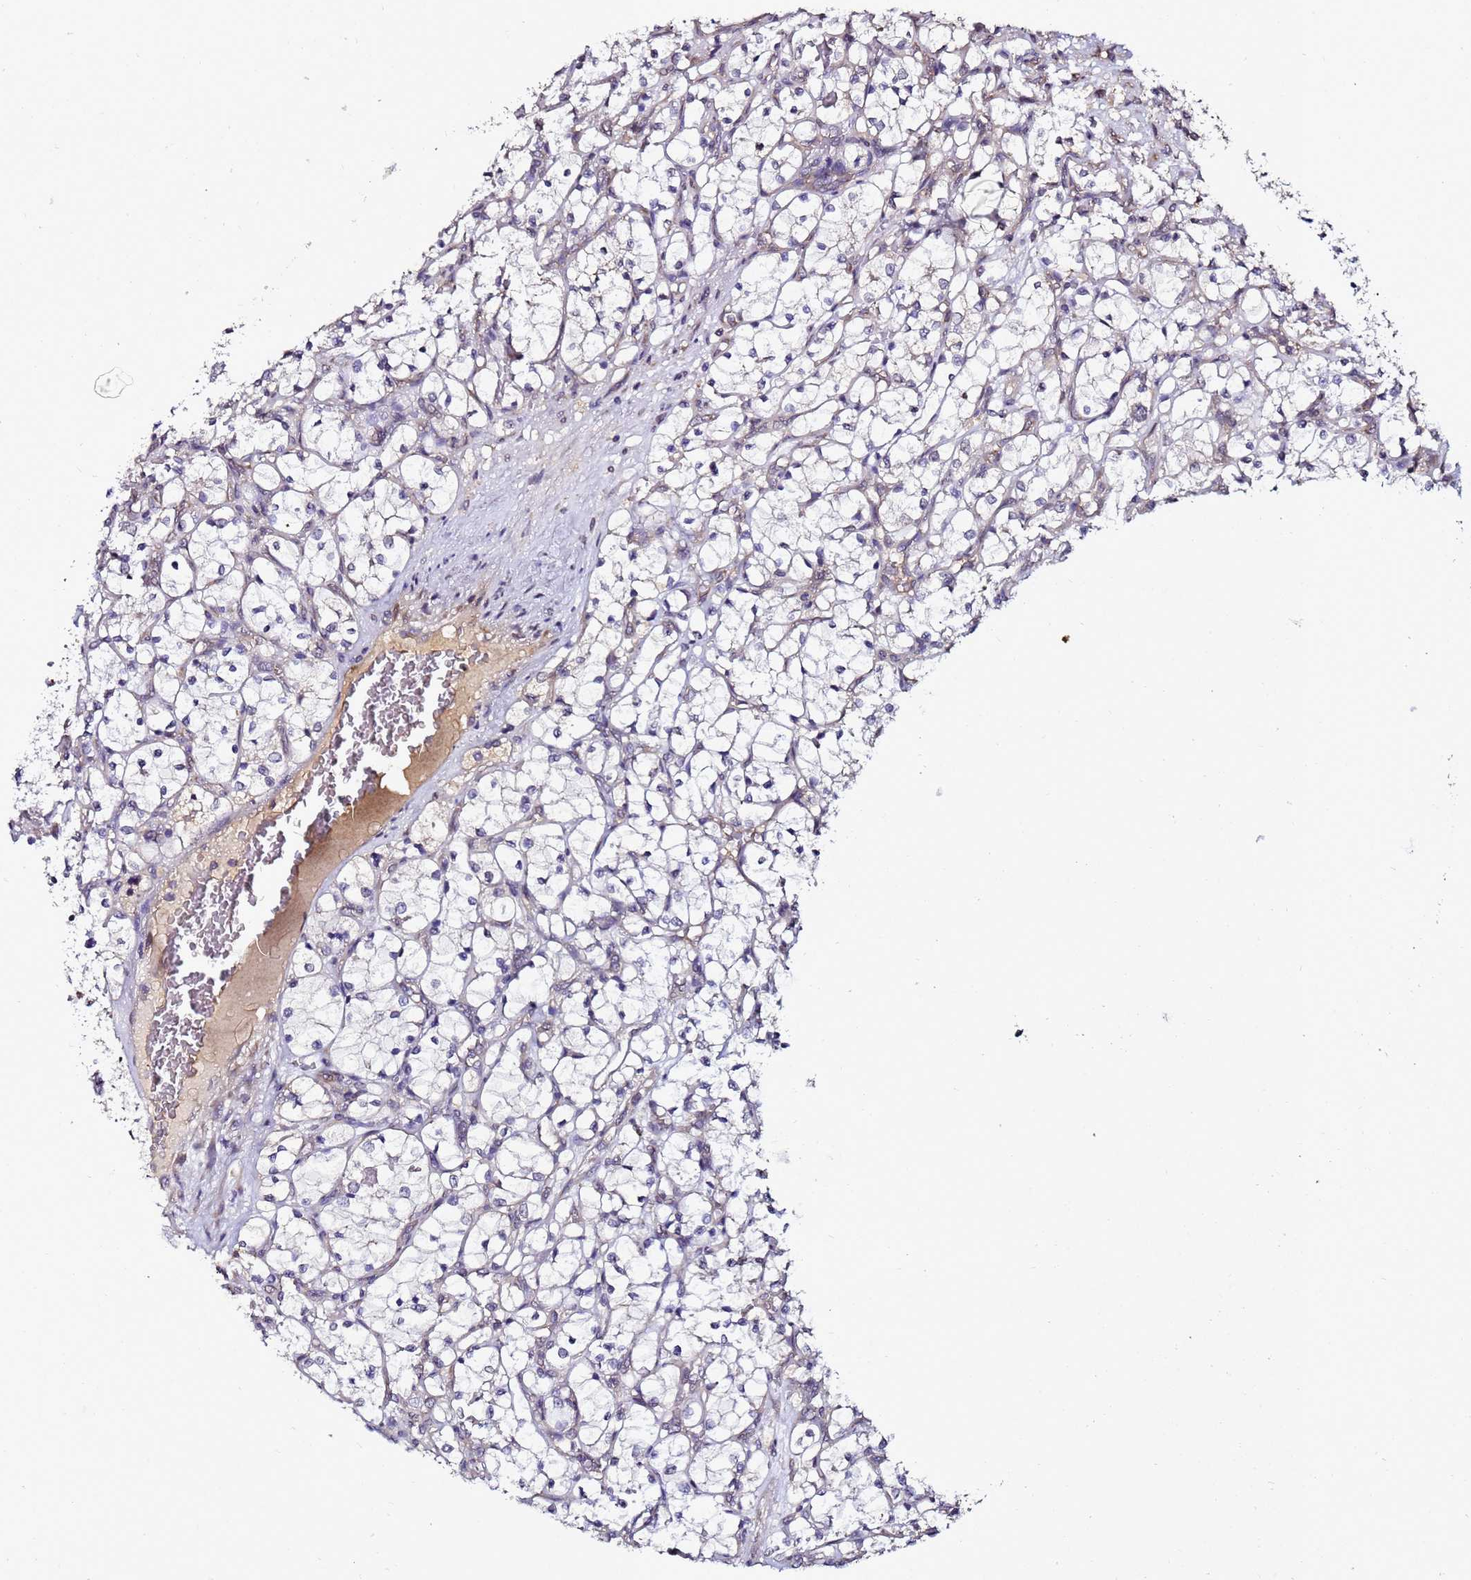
{"staining": {"intensity": "negative", "quantity": "none", "location": "none"}, "tissue": "renal cancer", "cell_type": "Tumor cells", "image_type": "cancer", "snomed": [{"axis": "morphology", "description": "Adenocarcinoma, NOS"}, {"axis": "topography", "description": "Kidney"}], "caption": "Renal cancer (adenocarcinoma) stained for a protein using immunohistochemistry (IHC) demonstrates no positivity tumor cells.", "gene": "ANKRD17", "patient": {"sex": "female", "age": 69}}